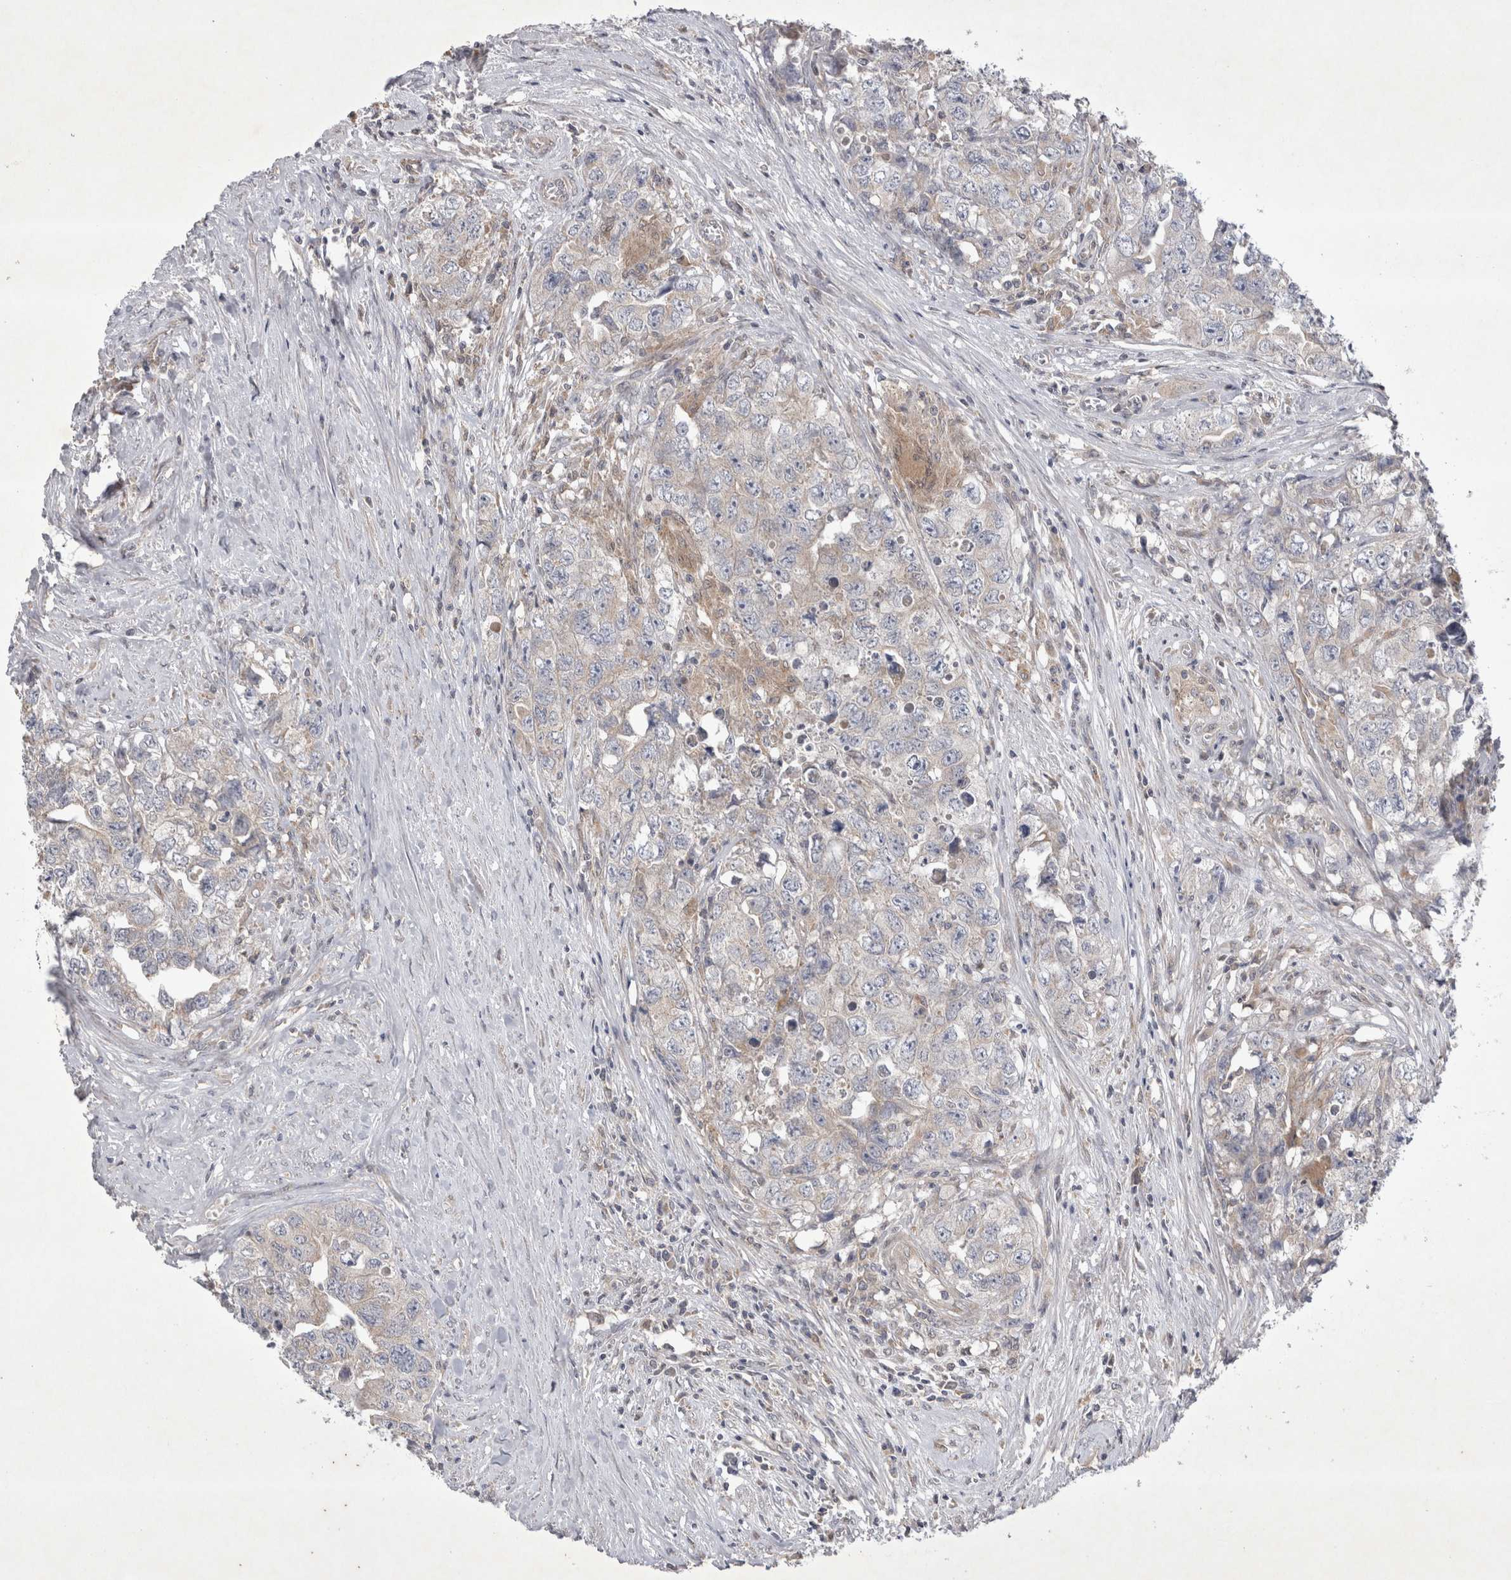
{"staining": {"intensity": "weak", "quantity": "<25%", "location": "cytoplasmic/membranous"}, "tissue": "testis cancer", "cell_type": "Tumor cells", "image_type": "cancer", "snomed": [{"axis": "morphology", "description": "Seminoma, NOS"}, {"axis": "morphology", "description": "Carcinoma, Embryonal, NOS"}, {"axis": "topography", "description": "Testis"}], "caption": "IHC histopathology image of neoplastic tissue: testis cancer (embryonal carcinoma) stained with DAB exhibits no significant protein expression in tumor cells.", "gene": "SRD5A3", "patient": {"sex": "male", "age": 43}}